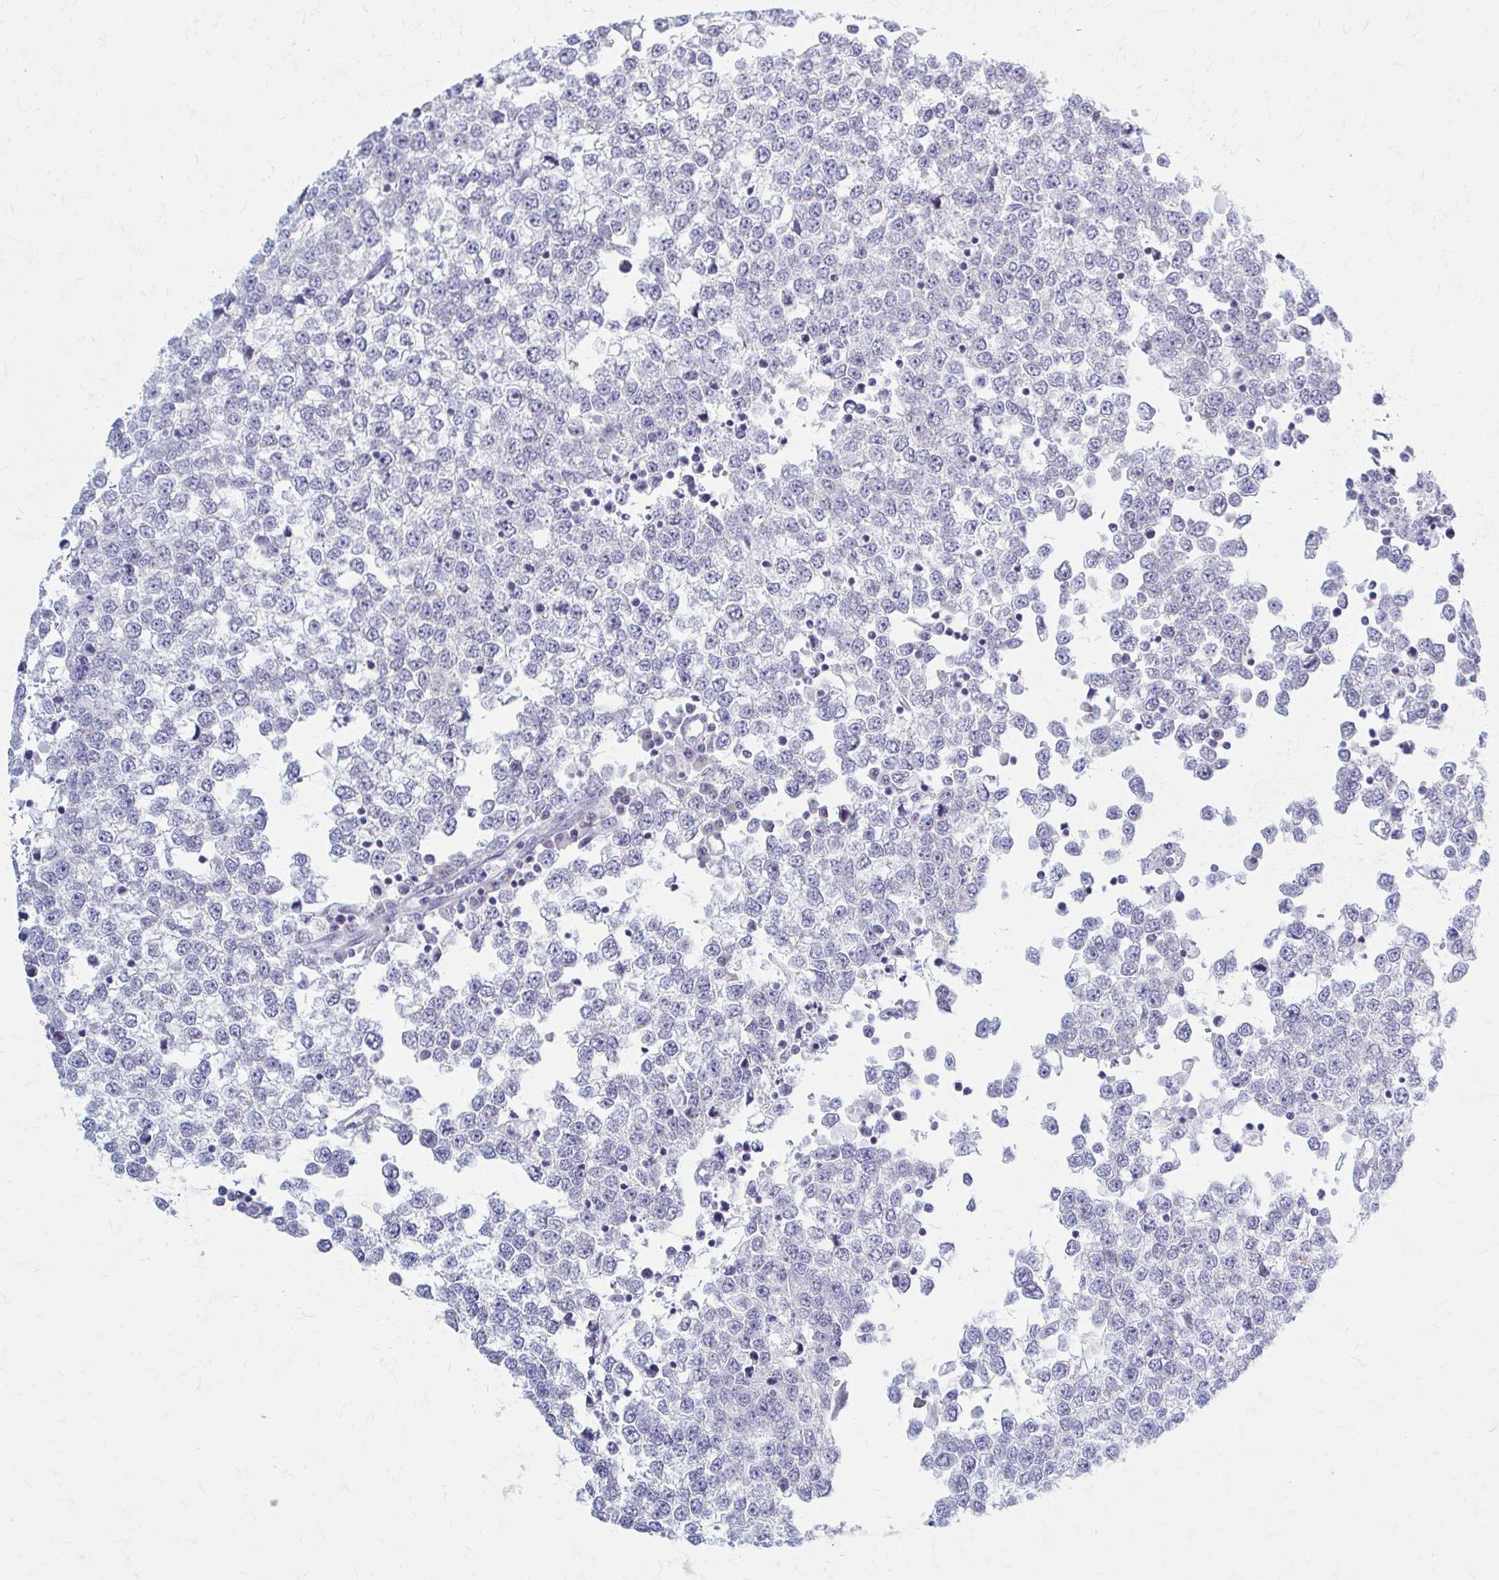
{"staining": {"intensity": "negative", "quantity": "none", "location": "none"}, "tissue": "testis cancer", "cell_type": "Tumor cells", "image_type": "cancer", "snomed": [{"axis": "morphology", "description": "Seminoma, NOS"}, {"axis": "topography", "description": "Testis"}], "caption": "Testis cancer stained for a protein using IHC shows no staining tumor cells.", "gene": "PRKRA", "patient": {"sex": "male", "age": 65}}